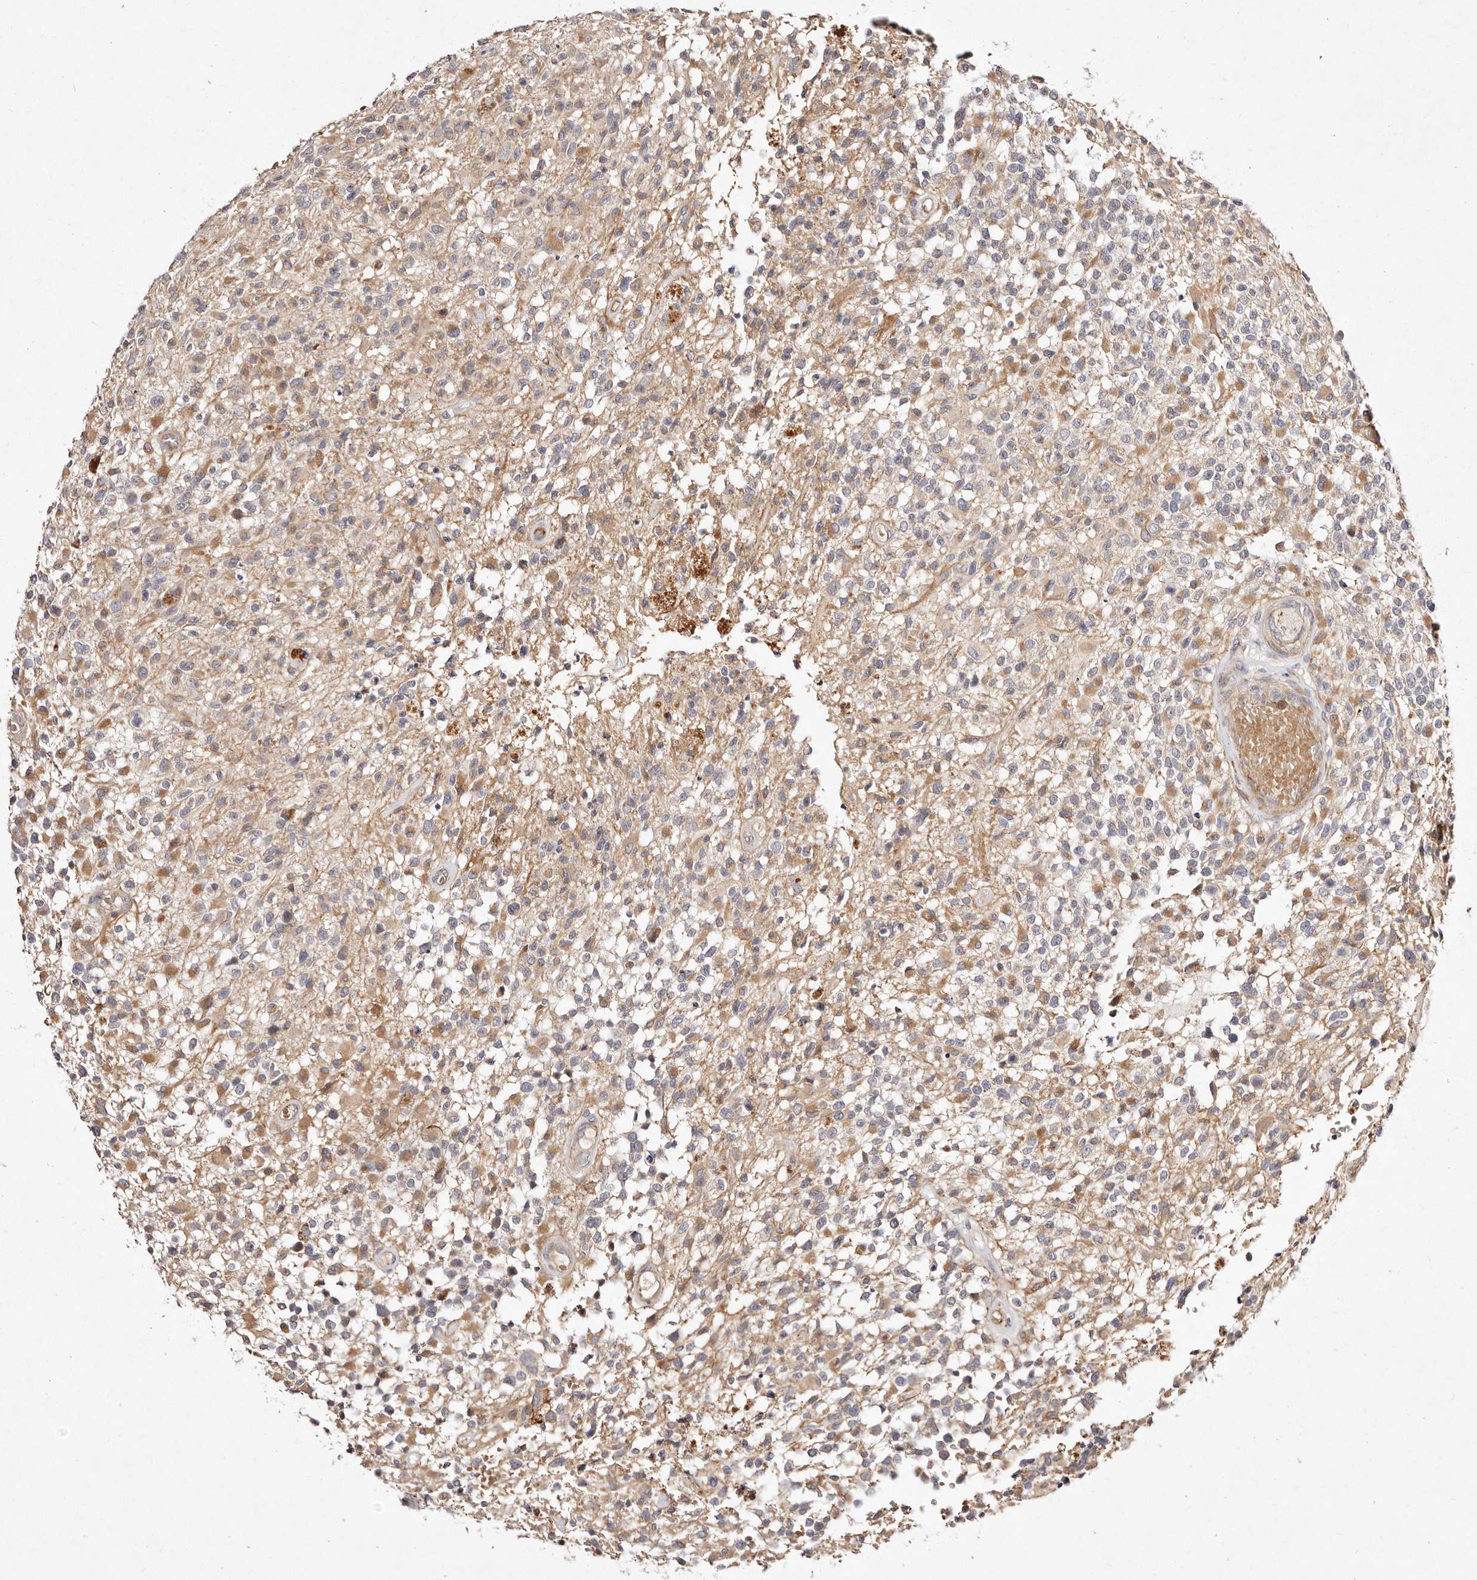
{"staining": {"intensity": "moderate", "quantity": "25%-75%", "location": "cytoplasmic/membranous"}, "tissue": "glioma", "cell_type": "Tumor cells", "image_type": "cancer", "snomed": [{"axis": "morphology", "description": "Glioma, malignant, High grade"}, {"axis": "morphology", "description": "Glioblastoma, NOS"}, {"axis": "topography", "description": "Brain"}], "caption": "High-power microscopy captured an immunohistochemistry (IHC) micrograph of glioma, revealing moderate cytoplasmic/membranous positivity in approximately 25%-75% of tumor cells.", "gene": "MTMR11", "patient": {"sex": "male", "age": 60}}